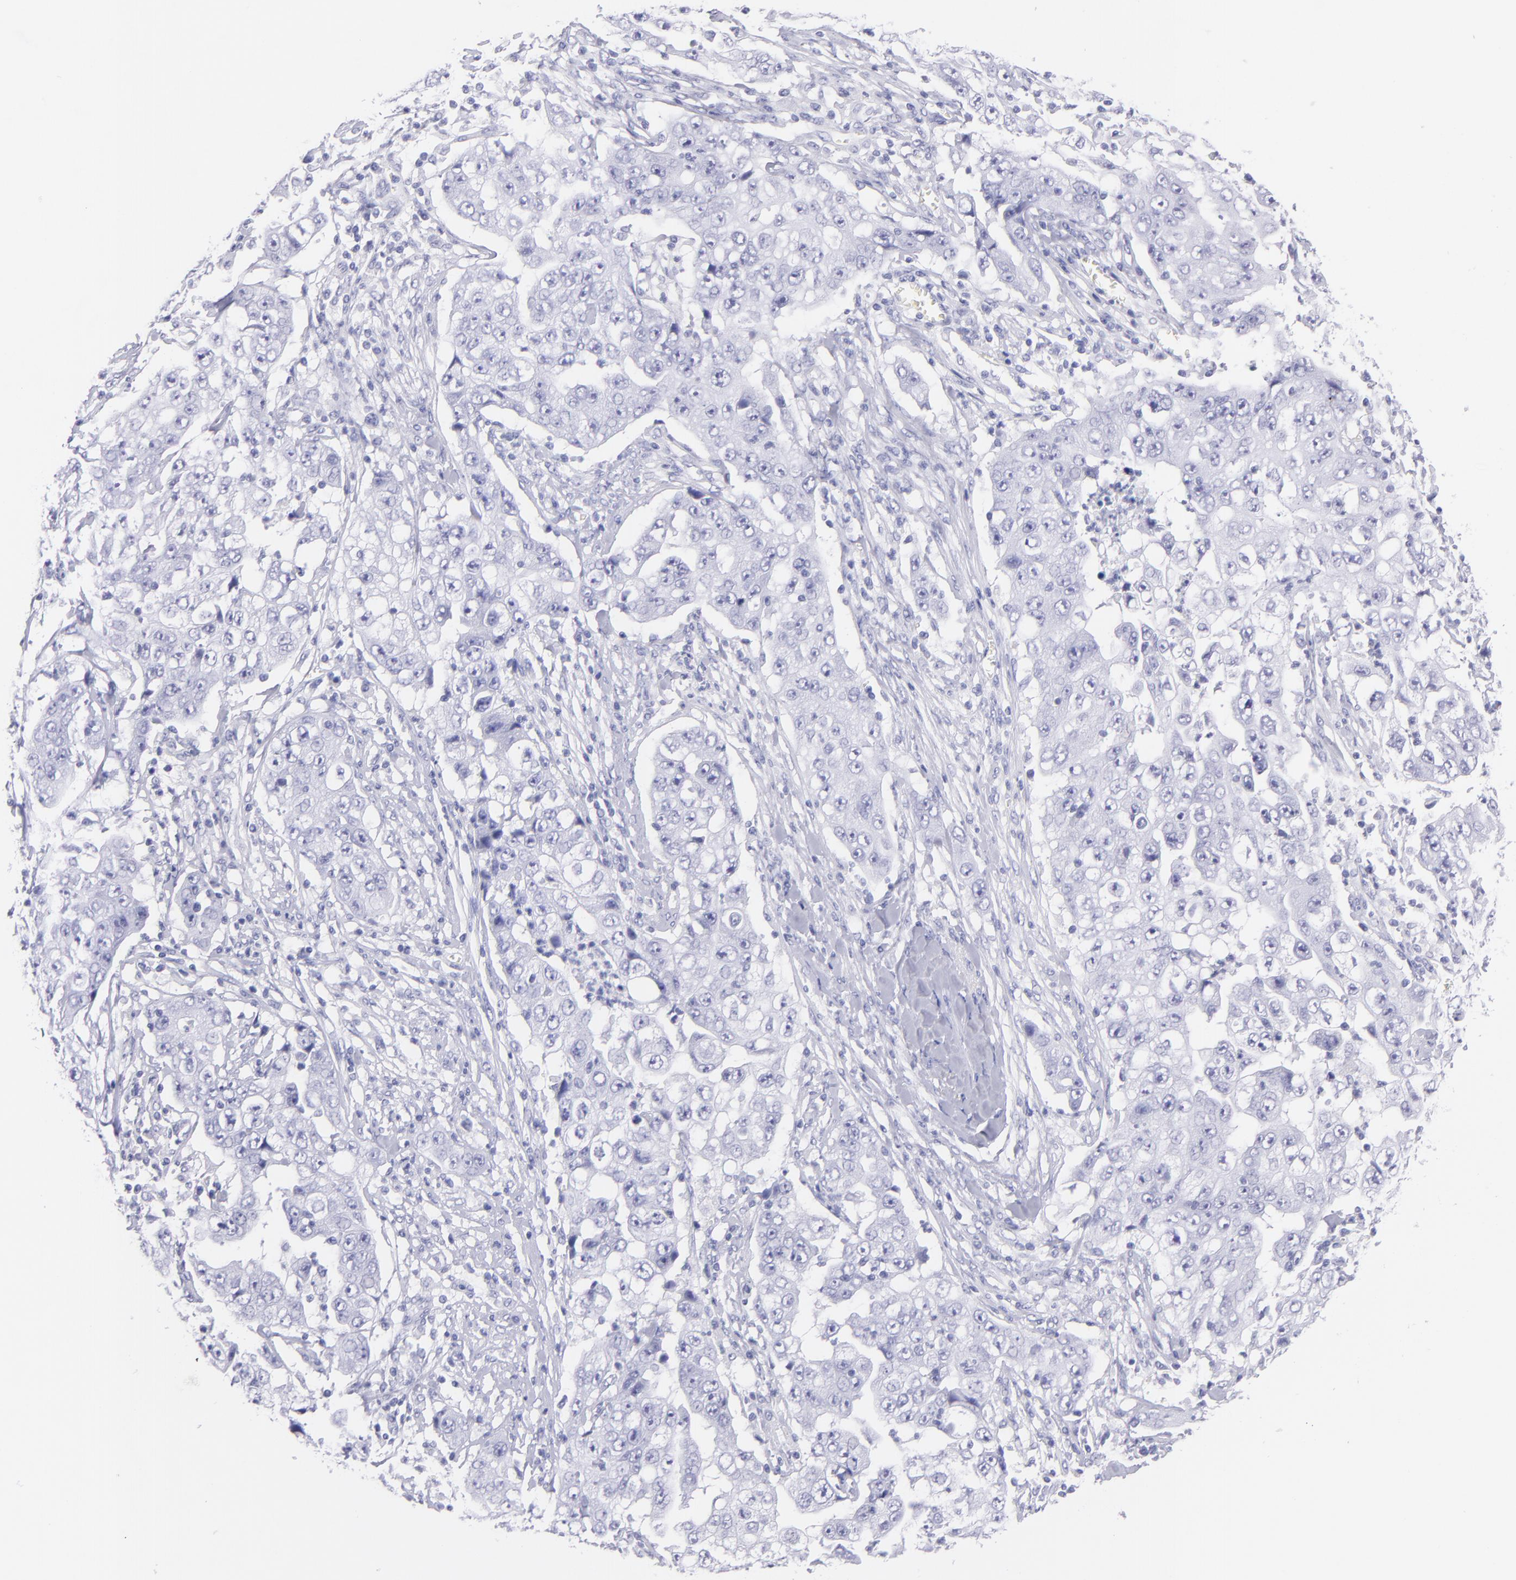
{"staining": {"intensity": "negative", "quantity": "none", "location": "none"}, "tissue": "lung cancer", "cell_type": "Tumor cells", "image_type": "cancer", "snomed": [{"axis": "morphology", "description": "Squamous cell carcinoma, NOS"}, {"axis": "topography", "description": "Lung"}], "caption": "Squamous cell carcinoma (lung) was stained to show a protein in brown. There is no significant staining in tumor cells. (IHC, brightfield microscopy, high magnification).", "gene": "CNP", "patient": {"sex": "male", "age": 64}}